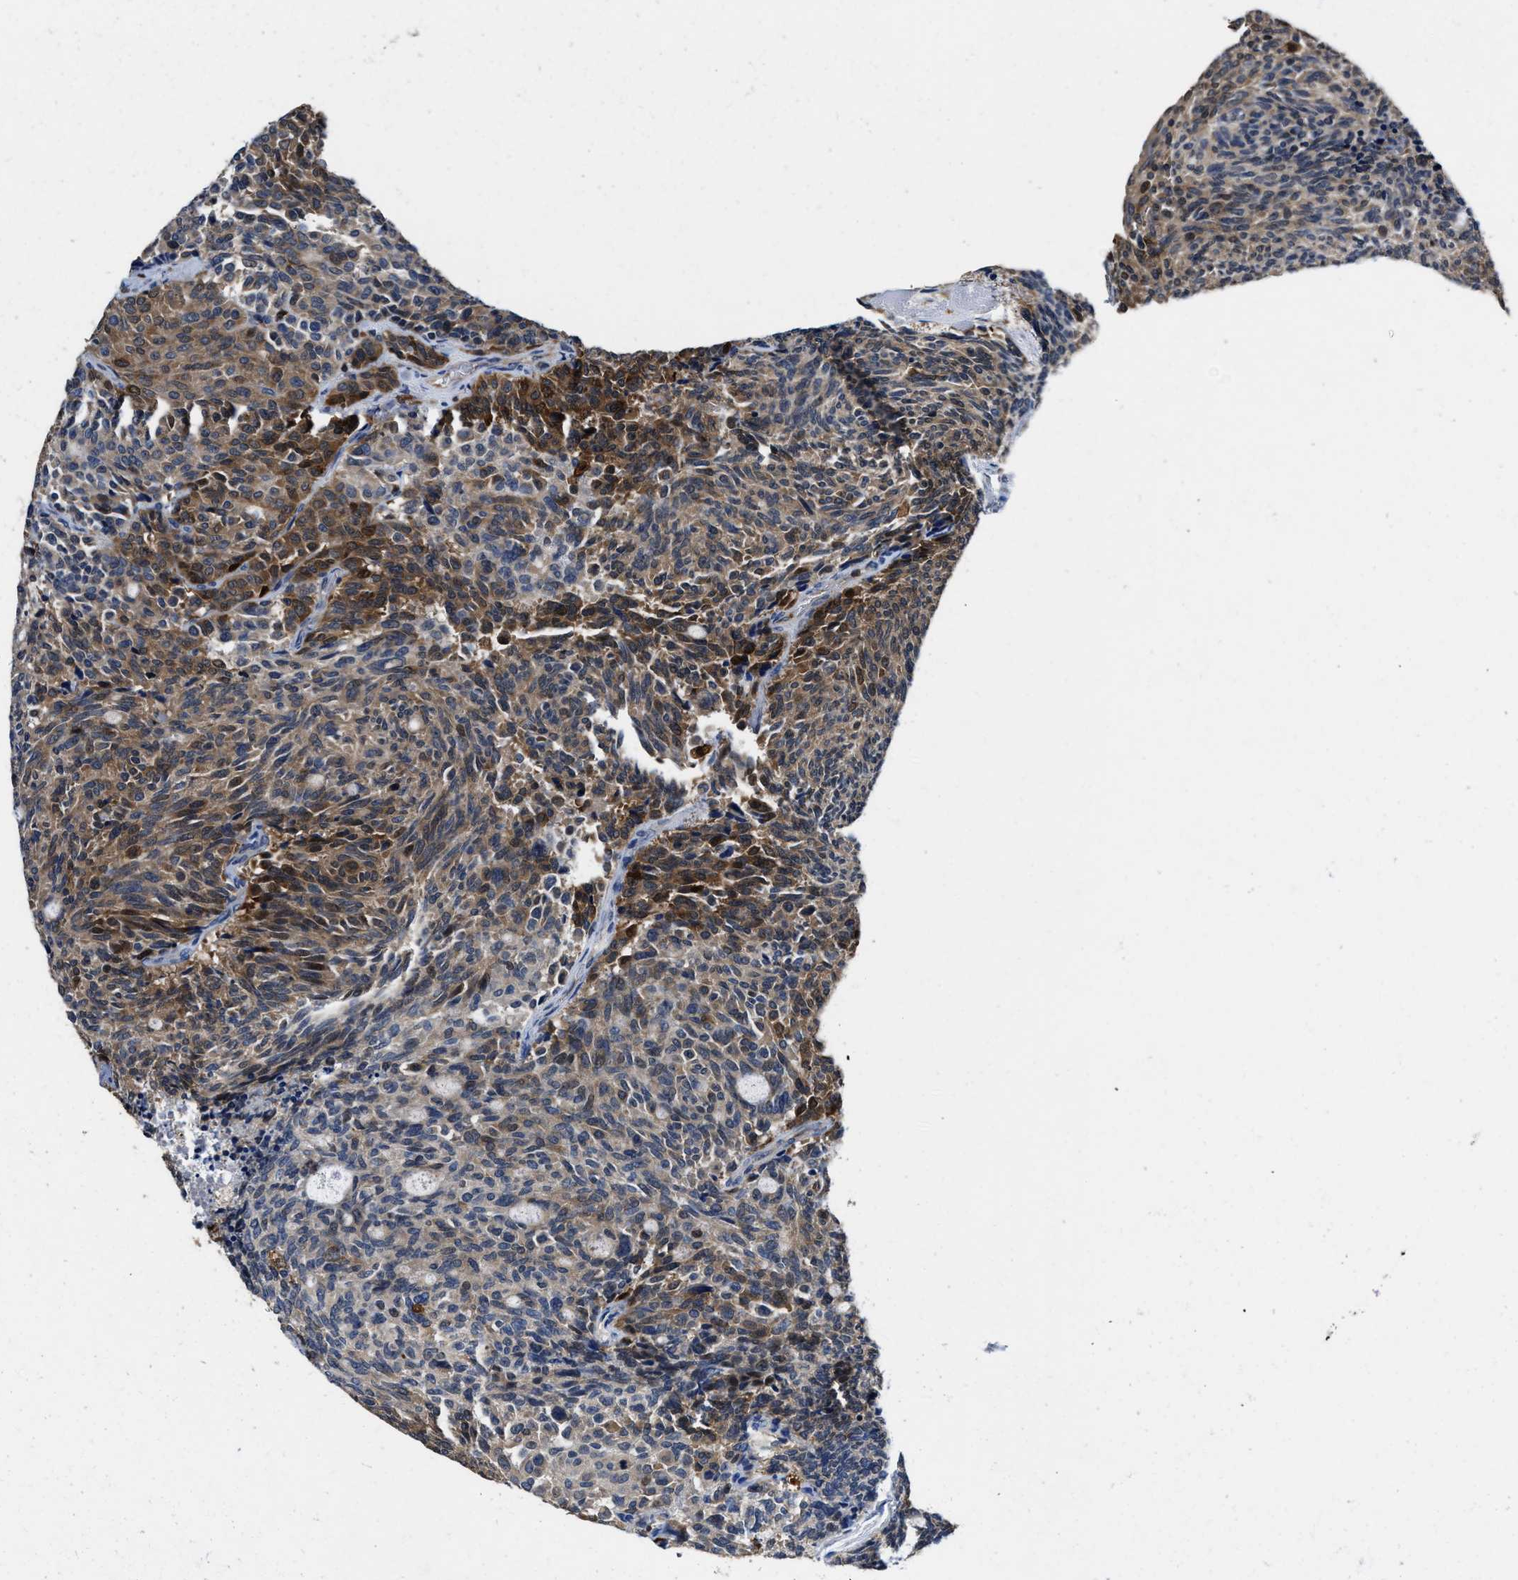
{"staining": {"intensity": "moderate", "quantity": "25%-75%", "location": "cytoplasmic/membranous"}, "tissue": "carcinoid", "cell_type": "Tumor cells", "image_type": "cancer", "snomed": [{"axis": "morphology", "description": "Carcinoid, malignant, NOS"}, {"axis": "topography", "description": "Pancreas"}], "caption": "About 25%-75% of tumor cells in human carcinoid (malignant) show moderate cytoplasmic/membranous protein staining as visualized by brown immunohistochemical staining.", "gene": "RGS10", "patient": {"sex": "female", "age": 54}}